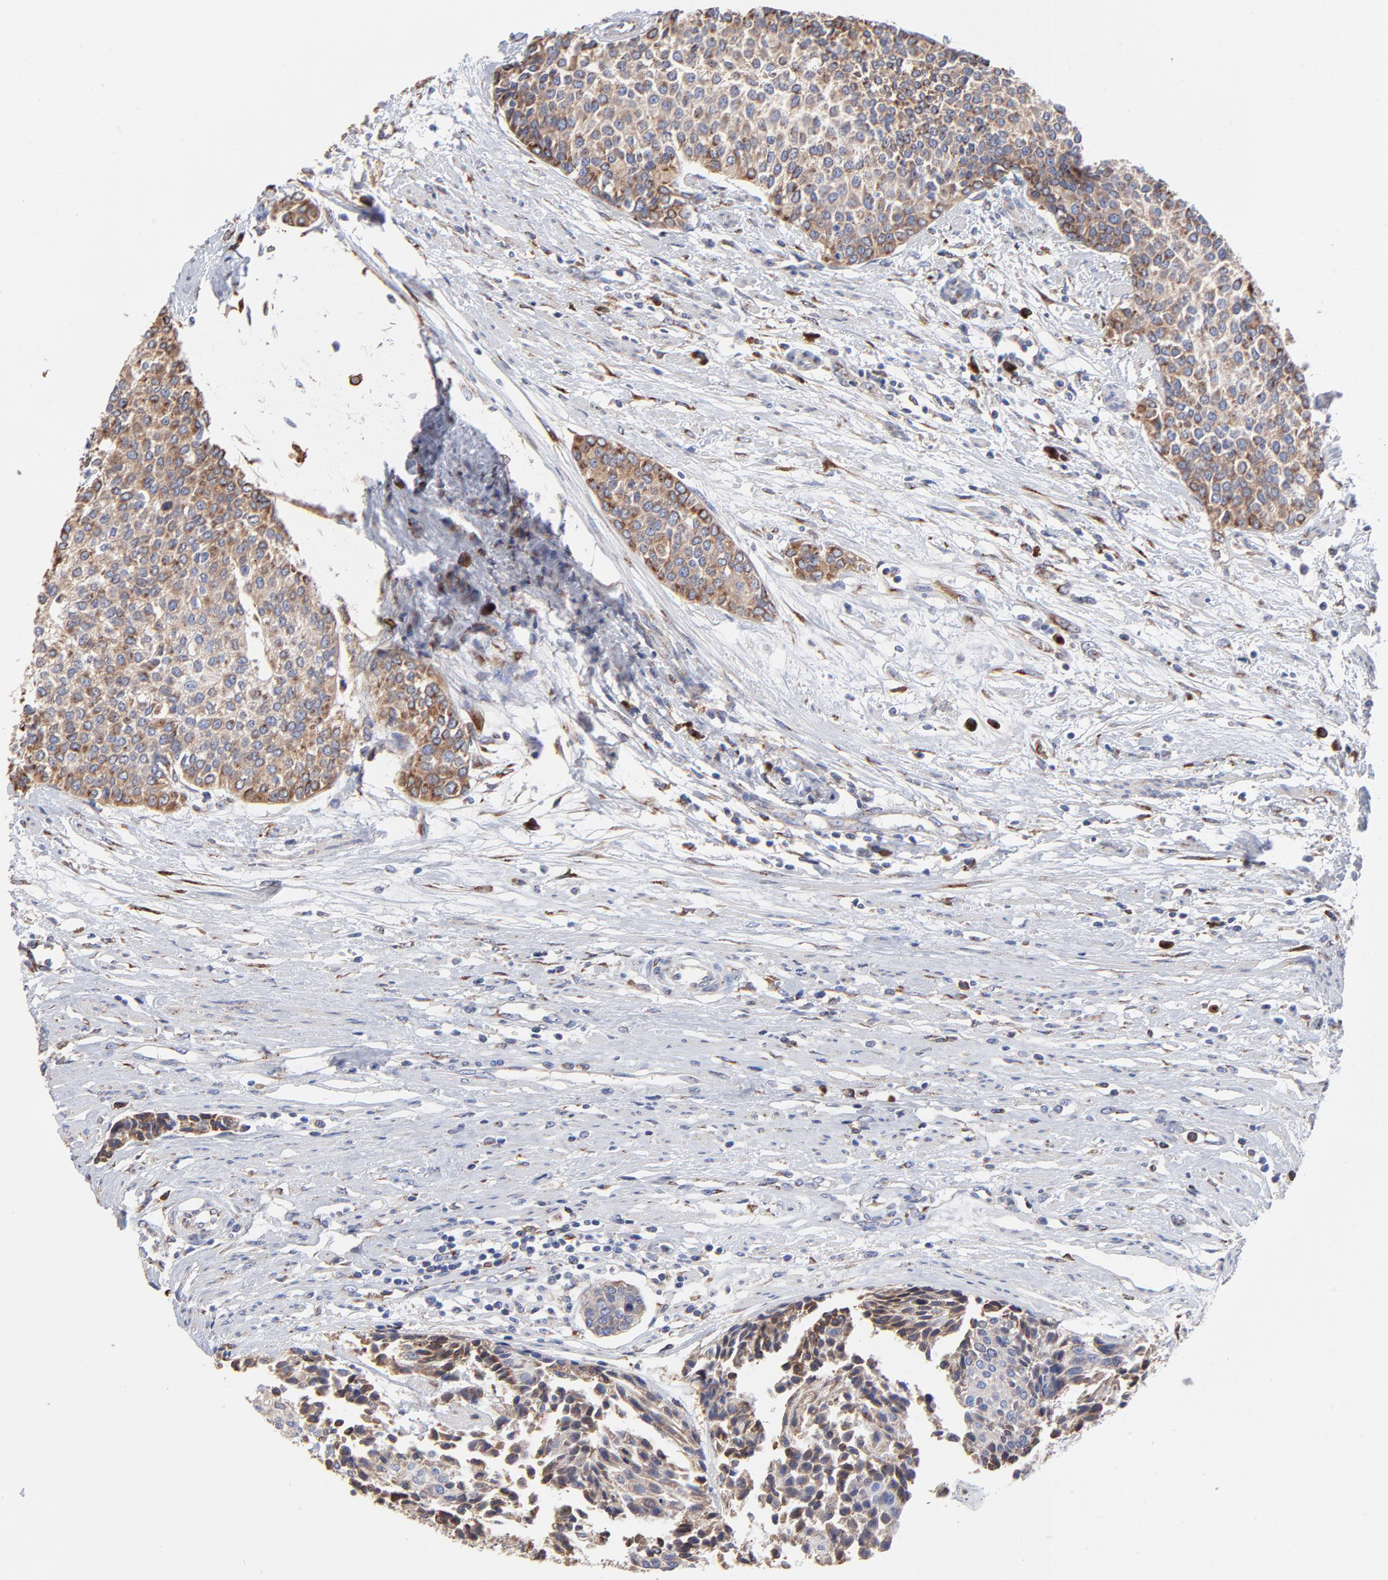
{"staining": {"intensity": "weak", "quantity": ">75%", "location": "cytoplasmic/membranous"}, "tissue": "urothelial cancer", "cell_type": "Tumor cells", "image_type": "cancer", "snomed": [{"axis": "morphology", "description": "Urothelial carcinoma, Low grade"}, {"axis": "topography", "description": "Urinary bladder"}], "caption": "DAB immunohistochemical staining of urothelial cancer exhibits weak cytoplasmic/membranous protein staining in approximately >75% of tumor cells.", "gene": "LMAN1", "patient": {"sex": "female", "age": 73}}